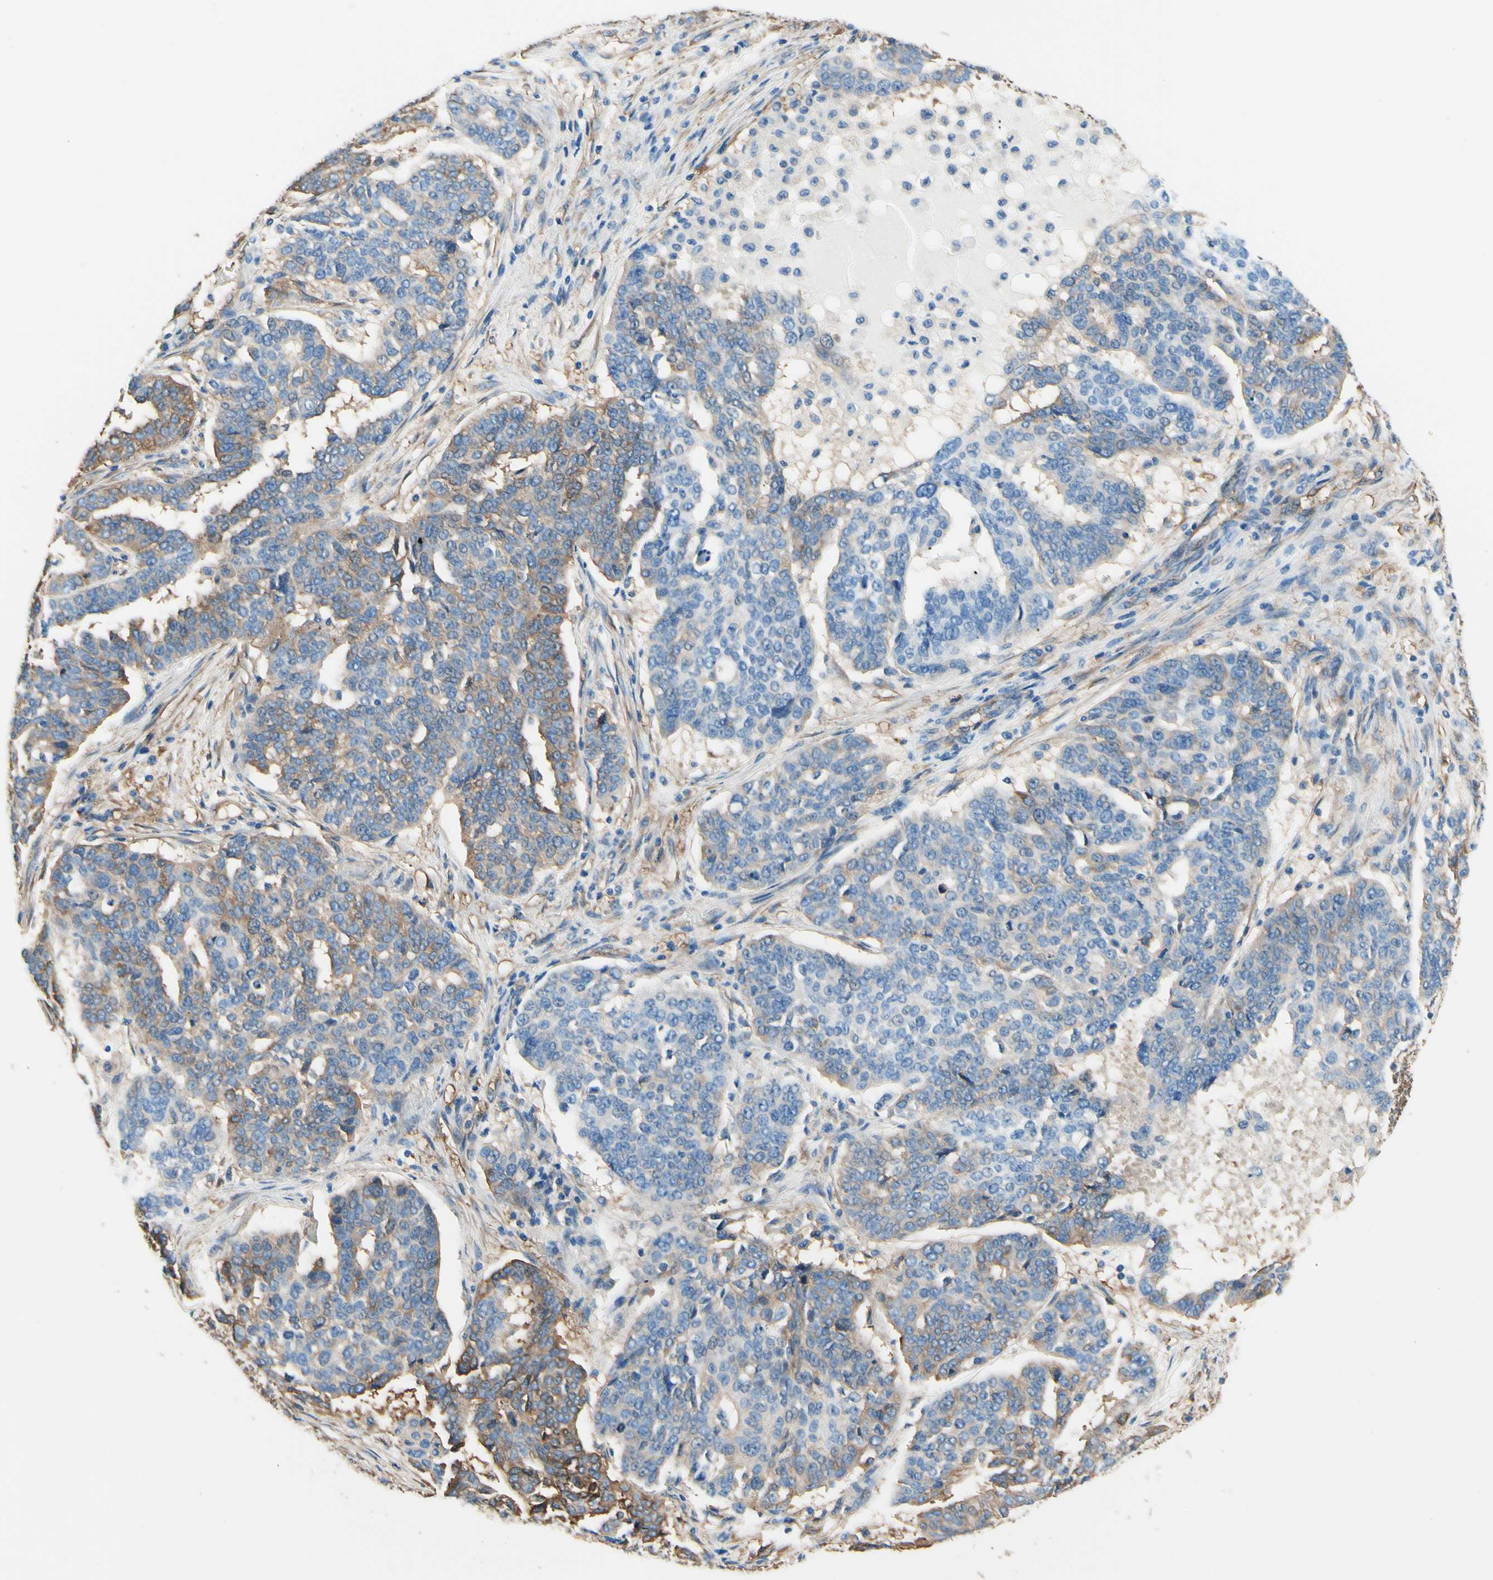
{"staining": {"intensity": "weak", "quantity": "<25%", "location": "cytoplasmic/membranous"}, "tissue": "ovarian cancer", "cell_type": "Tumor cells", "image_type": "cancer", "snomed": [{"axis": "morphology", "description": "Cystadenocarcinoma, serous, NOS"}, {"axis": "topography", "description": "Ovary"}], "caption": "This is an immunohistochemistry (IHC) histopathology image of human ovarian serous cystadenocarcinoma. There is no expression in tumor cells.", "gene": "DPYSL3", "patient": {"sex": "female", "age": 59}}